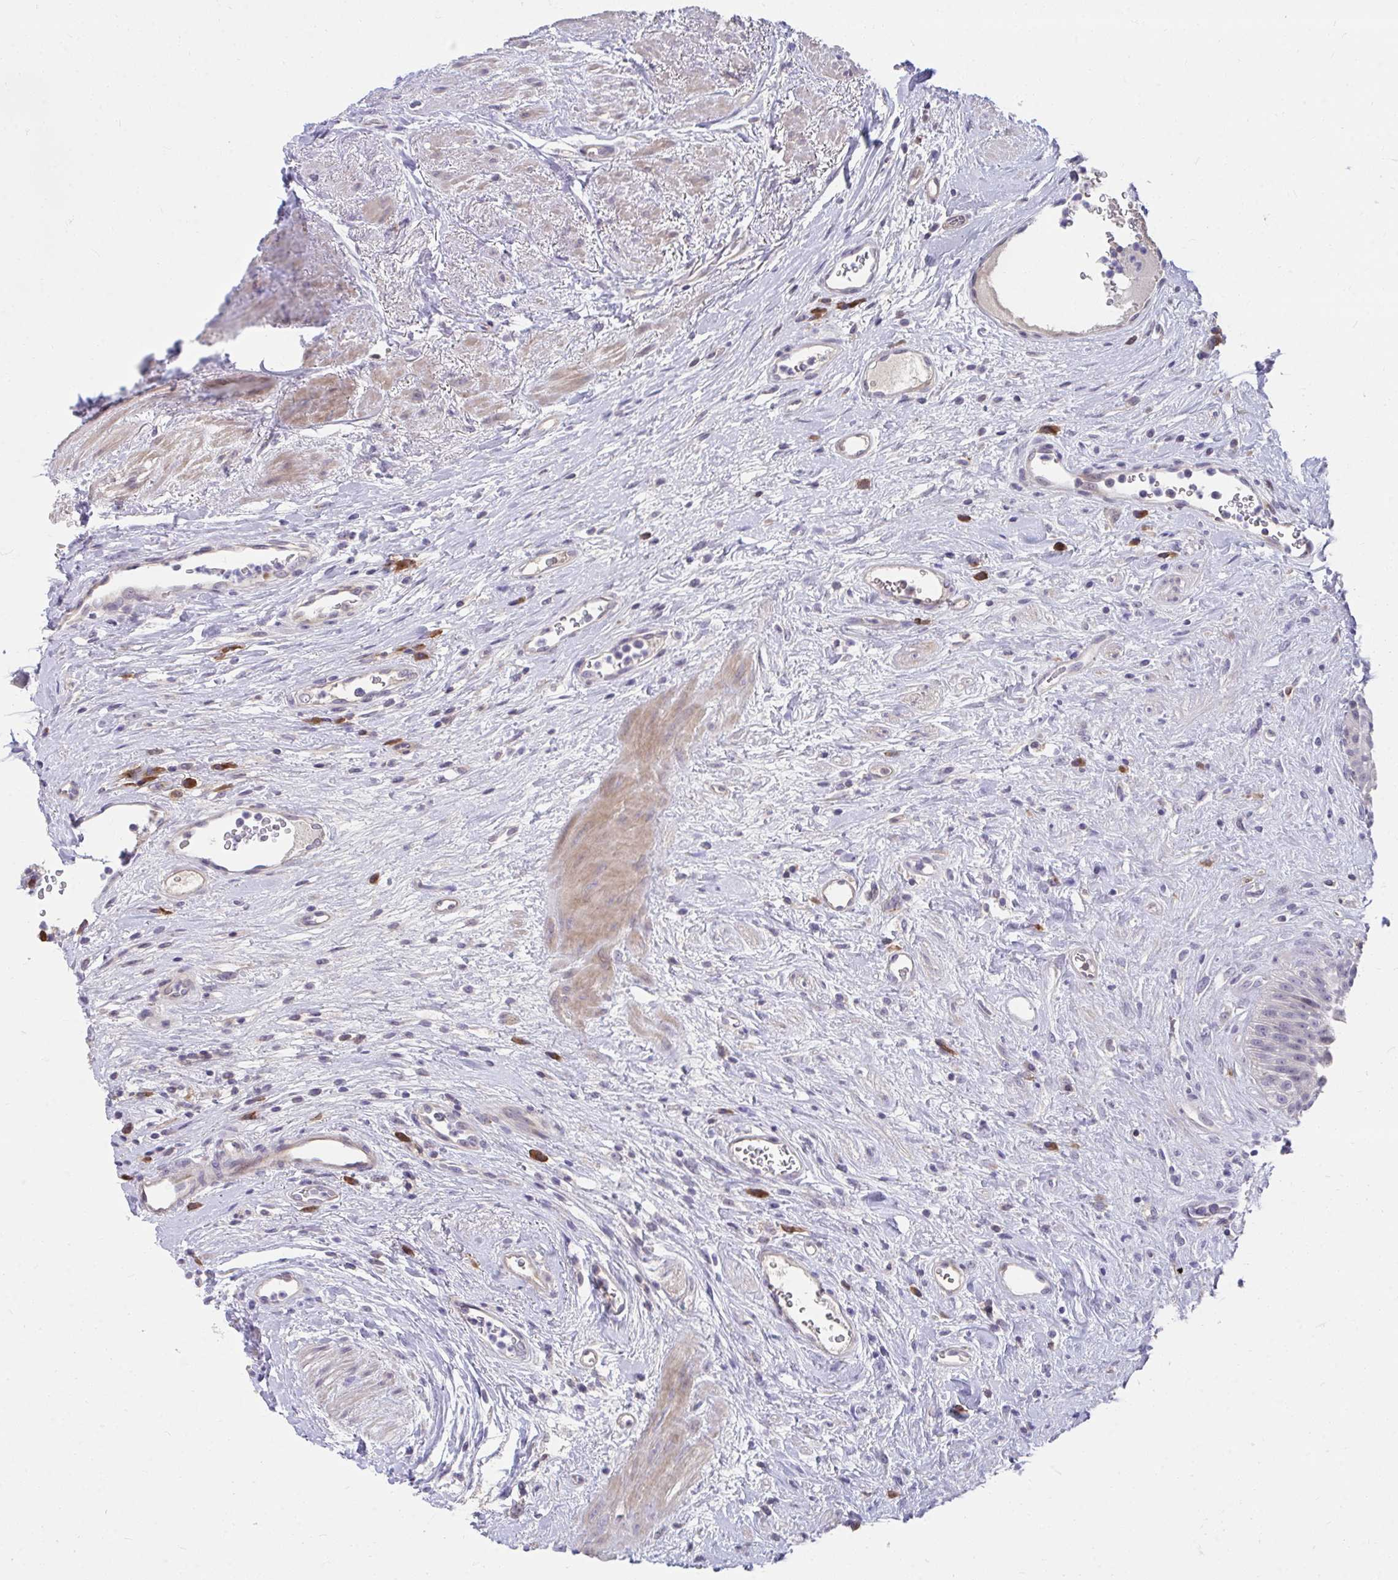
{"staining": {"intensity": "negative", "quantity": "none", "location": "none"}, "tissue": "urinary bladder", "cell_type": "Urothelial cells", "image_type": "normal", "snomed": [{"axis": "morphology", "description": "Normal tissue, NOS"}, {"axis": "topography", "description": "Urinary bladder"}], "caption": "Urothelial cells show no significant protein staining in normal urinary bladder.", "gene": "SLAMF7", "patient": {"sex": "female", "age": 56}}